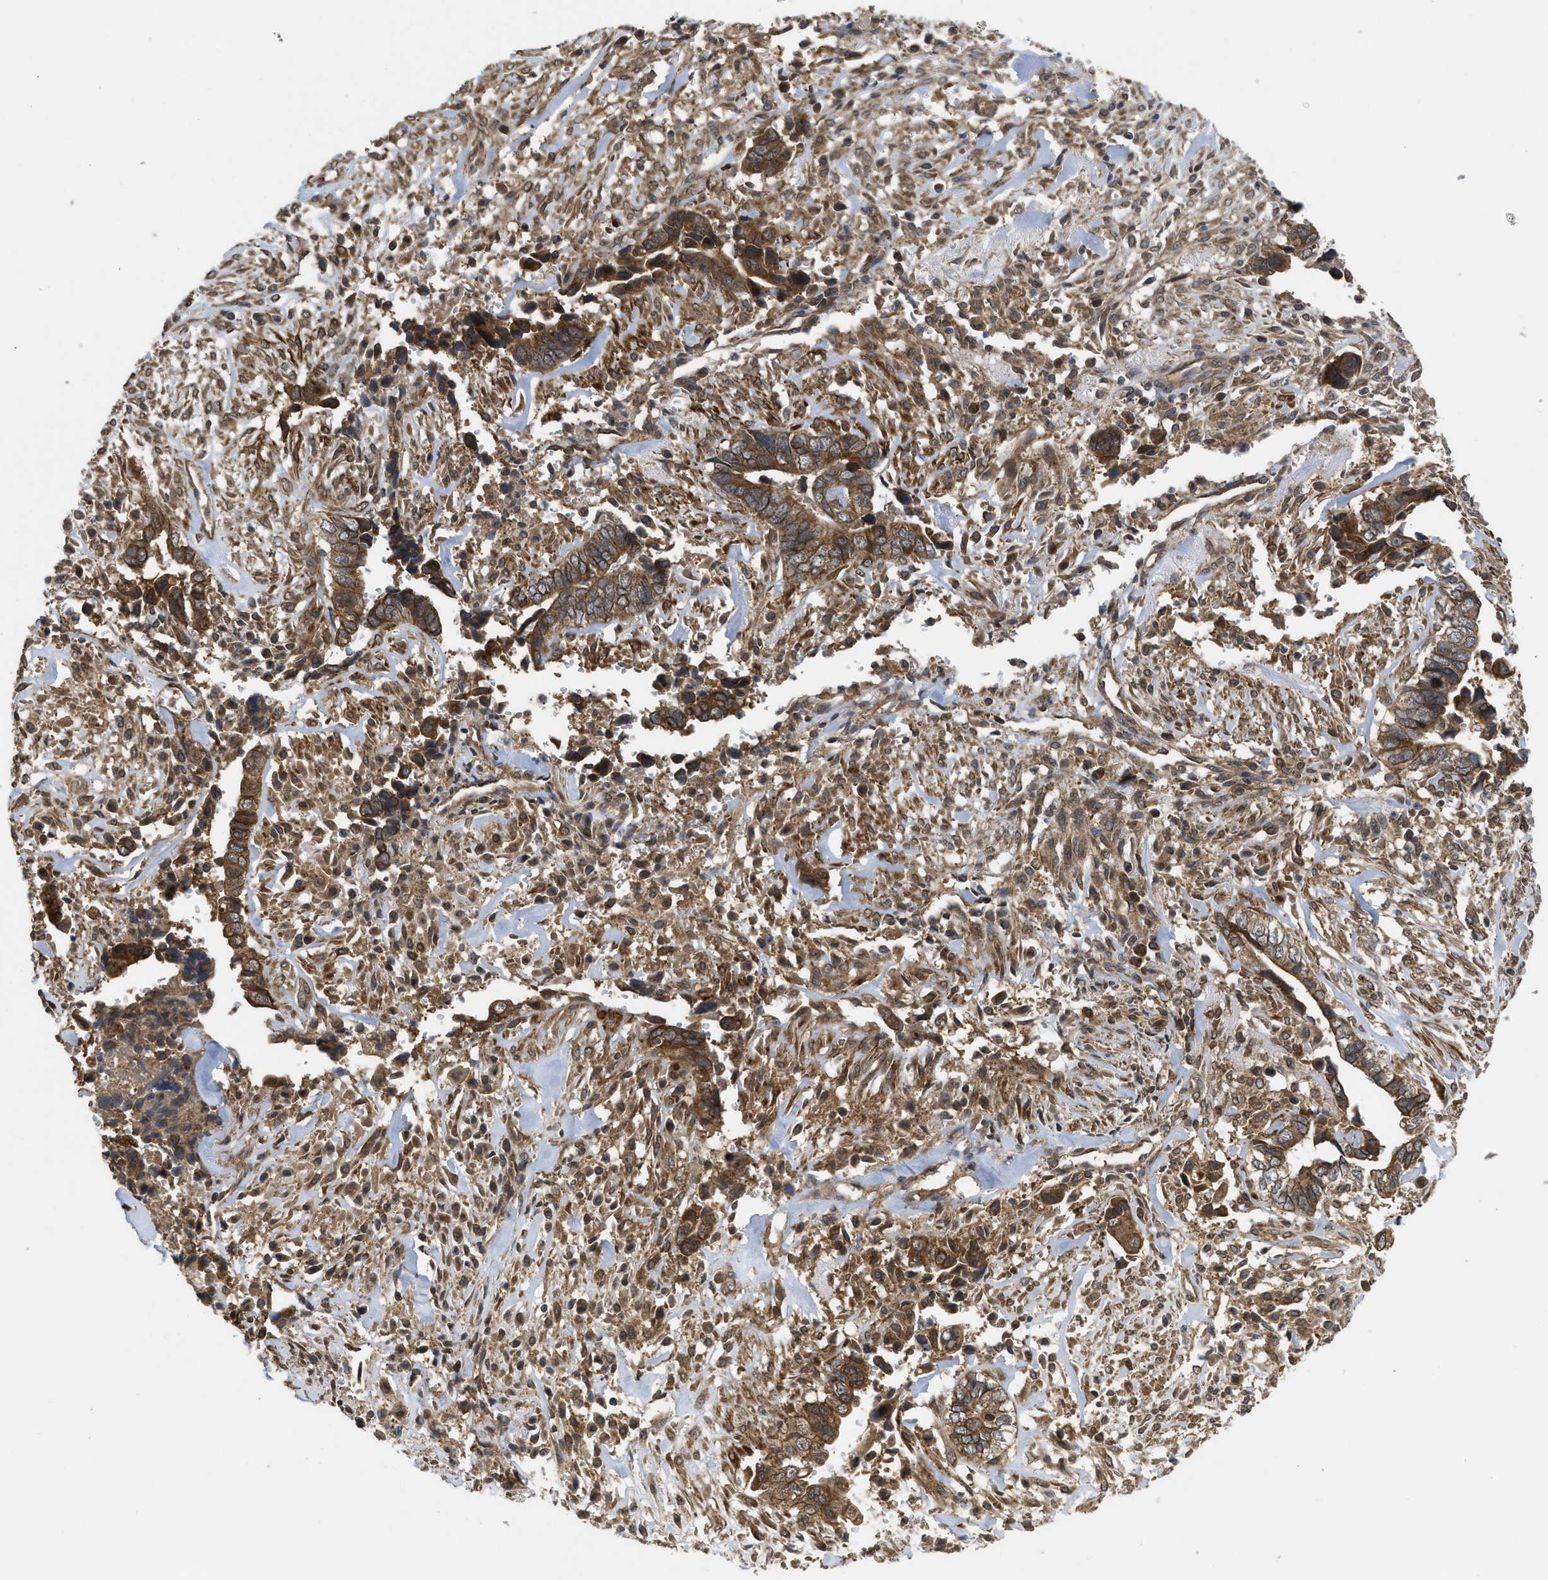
{"staining": {"intensity": "strong", "quantity": ">75%", "location": "cytoplasmic/membranous"}, "tissue": "liver cancer", "cell_type": "Tumor cells", "image_type": "cancer", "snomed": [{"axis": "morphology", "description": "Cholangiocarcinoma"}, {"axis": "topography", "description": "Liver"}], "caption": "Immunohistochemistry (IHC) of human liver cholangiocarcinoma reveals high levels of strong cytoplasmic/membranous expression in about >75% of tumor cells.", "gene": "FZD6", "patient": {"sex": "female", "age": 79}}